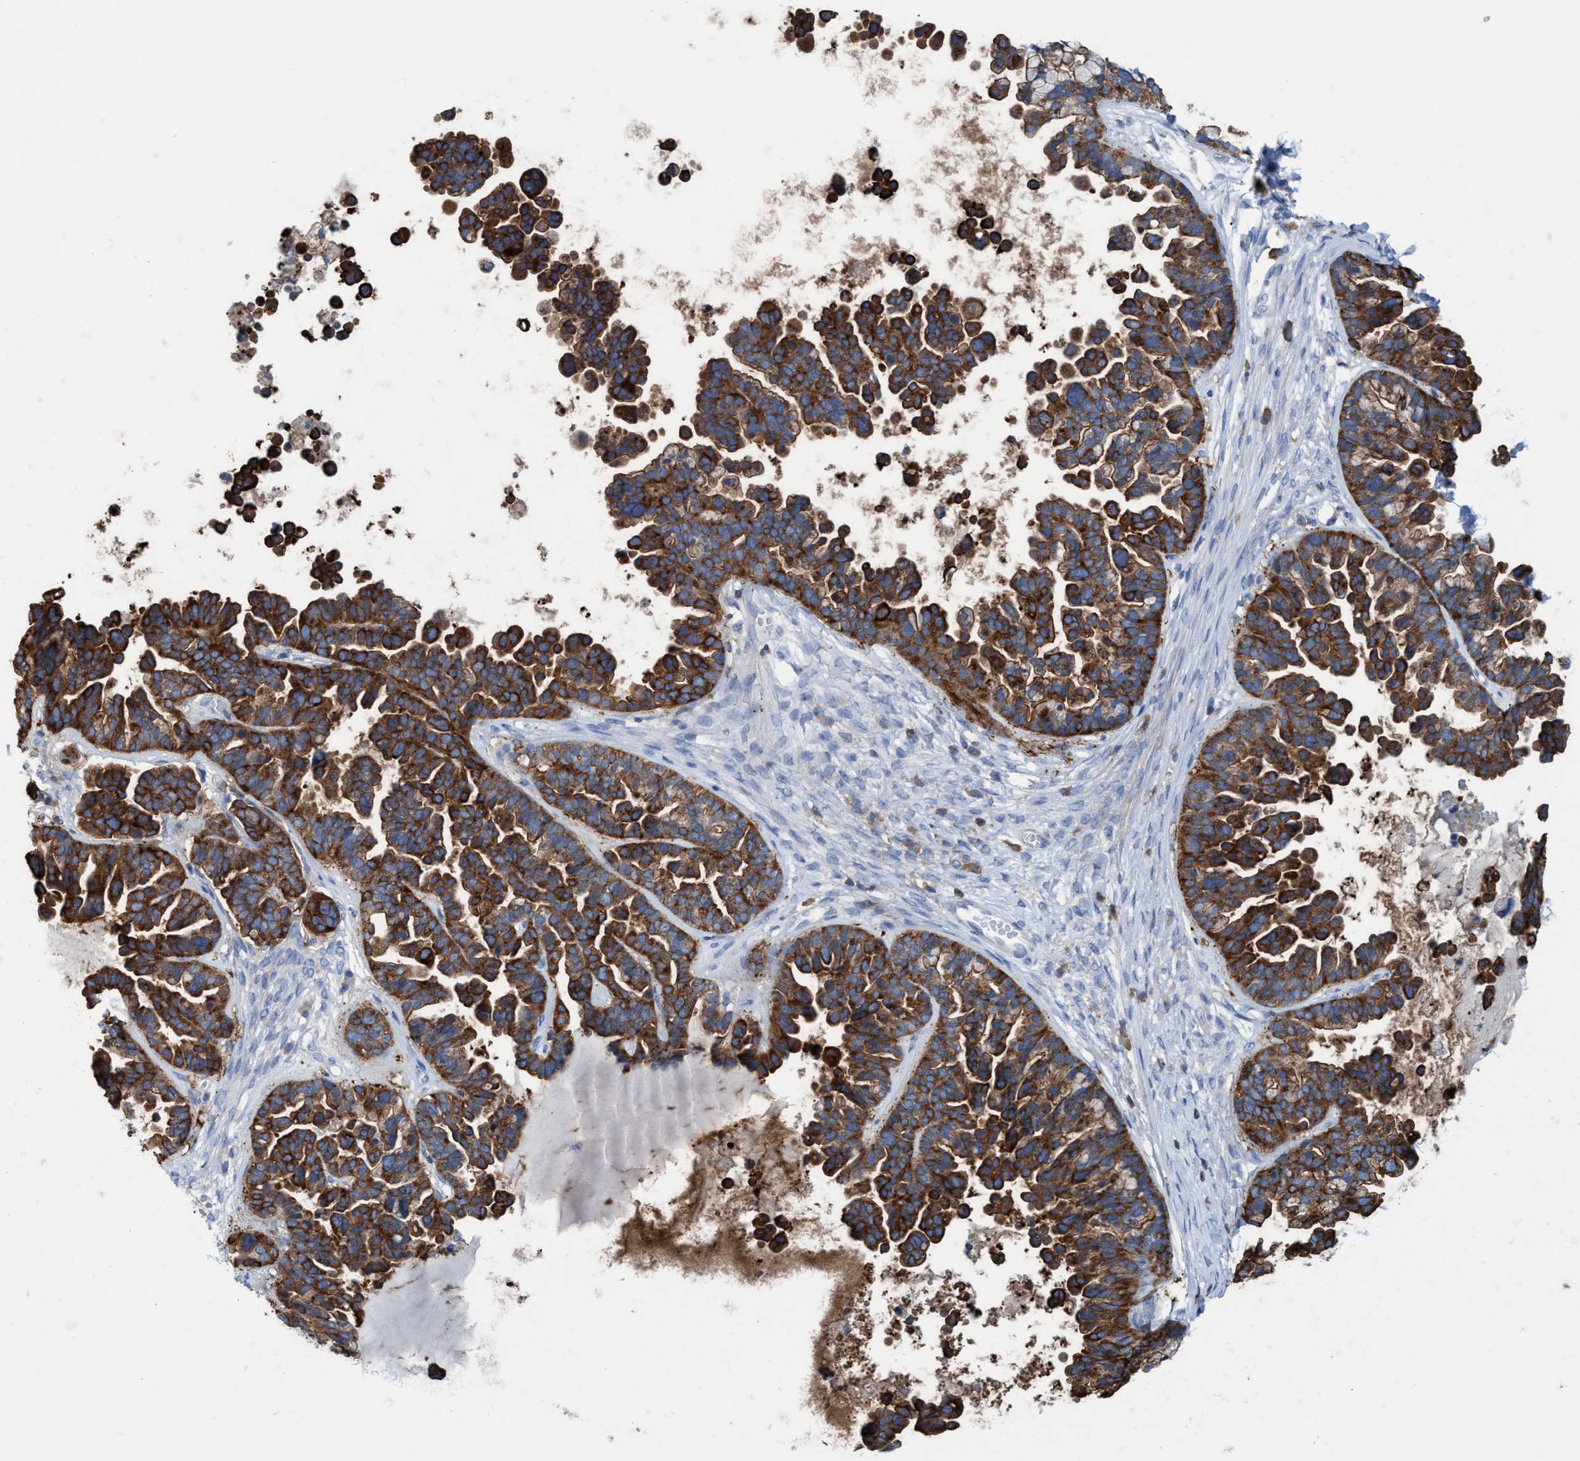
{"staining": {"intensity": "strong", "quantity": ">75%", "location": "cytoplasmic/membranous"}, "tissue": "ovarian cancer", "cell_type": "Tumor cells", "image_type": "cancer", "snomed": [{"axis": "morphology", "description": "Cystadenocarcinoma, serous, NOS"}, {"axis": "topography", "description": "Ovary"}], "caption": "Immunohistochemical staining of human serous cystadenocarcinoma (ovarian) reveals high levels of strong cytoplasmic/membranous protein staining in about >75% of tumor cells.", "gene": "EZR", "patient": {"sex": "female", "age": 56}}